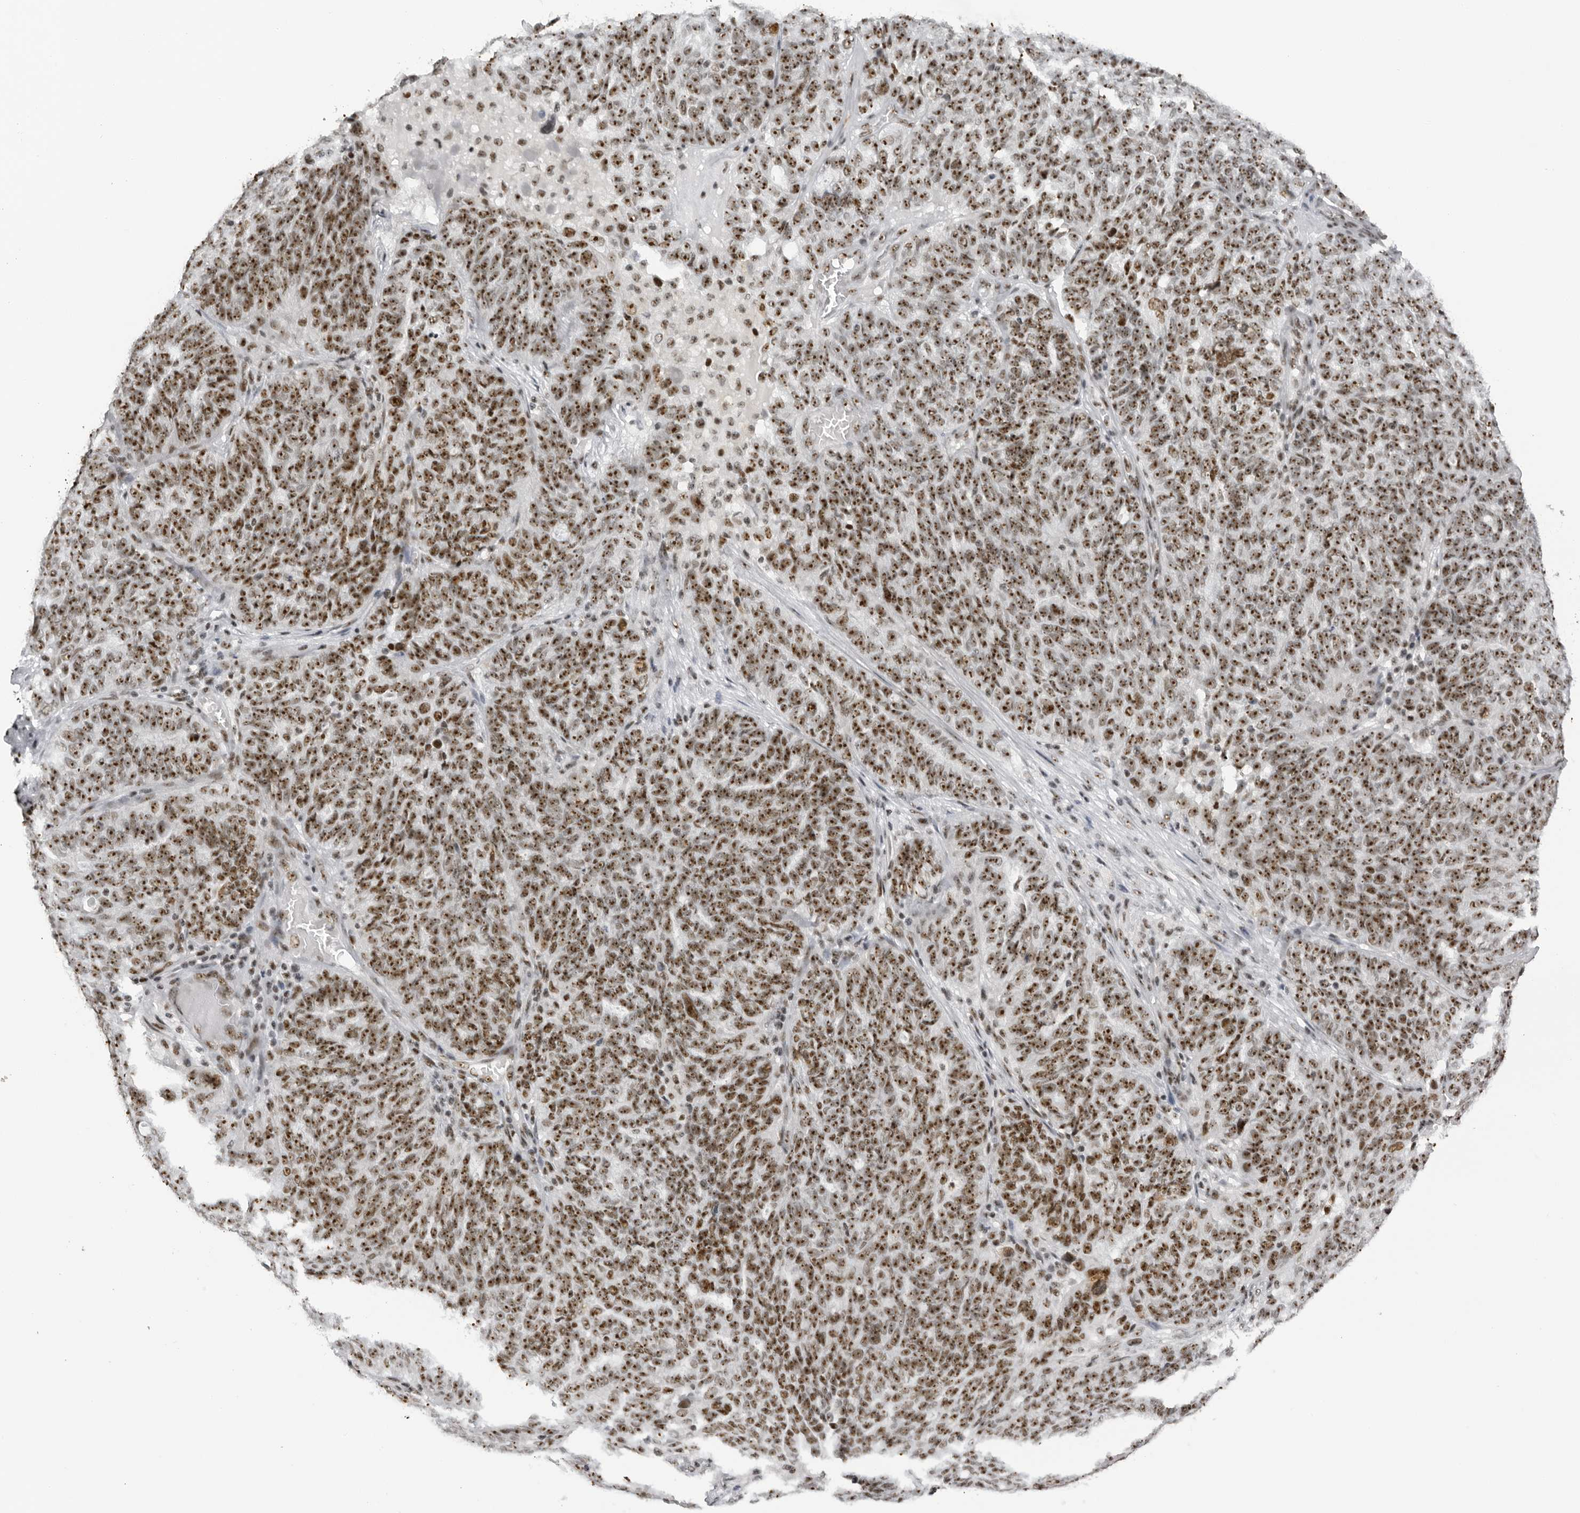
{"staining": {"intensity": "strong", "quantity": ">75%", "location": "nuclear"}, "tissue": "ovarian cancer", "cell_type": "Tumor cells", "image_type": "cancer", "snomed": [{"axis": "morphology", "description": "Cystadenocarcinoma, serous, NOS"}, {"axis": "topography", "description": "Ovary"}], "caption": "Strong nuclear protein staining is present in about >75% of tumor cells in ovarian cancer. The protein of interest is shown in brown color, while the nuclei are stained blue.", "gene": "DHX9", "patient": {"sex": "female", "age": 59}}